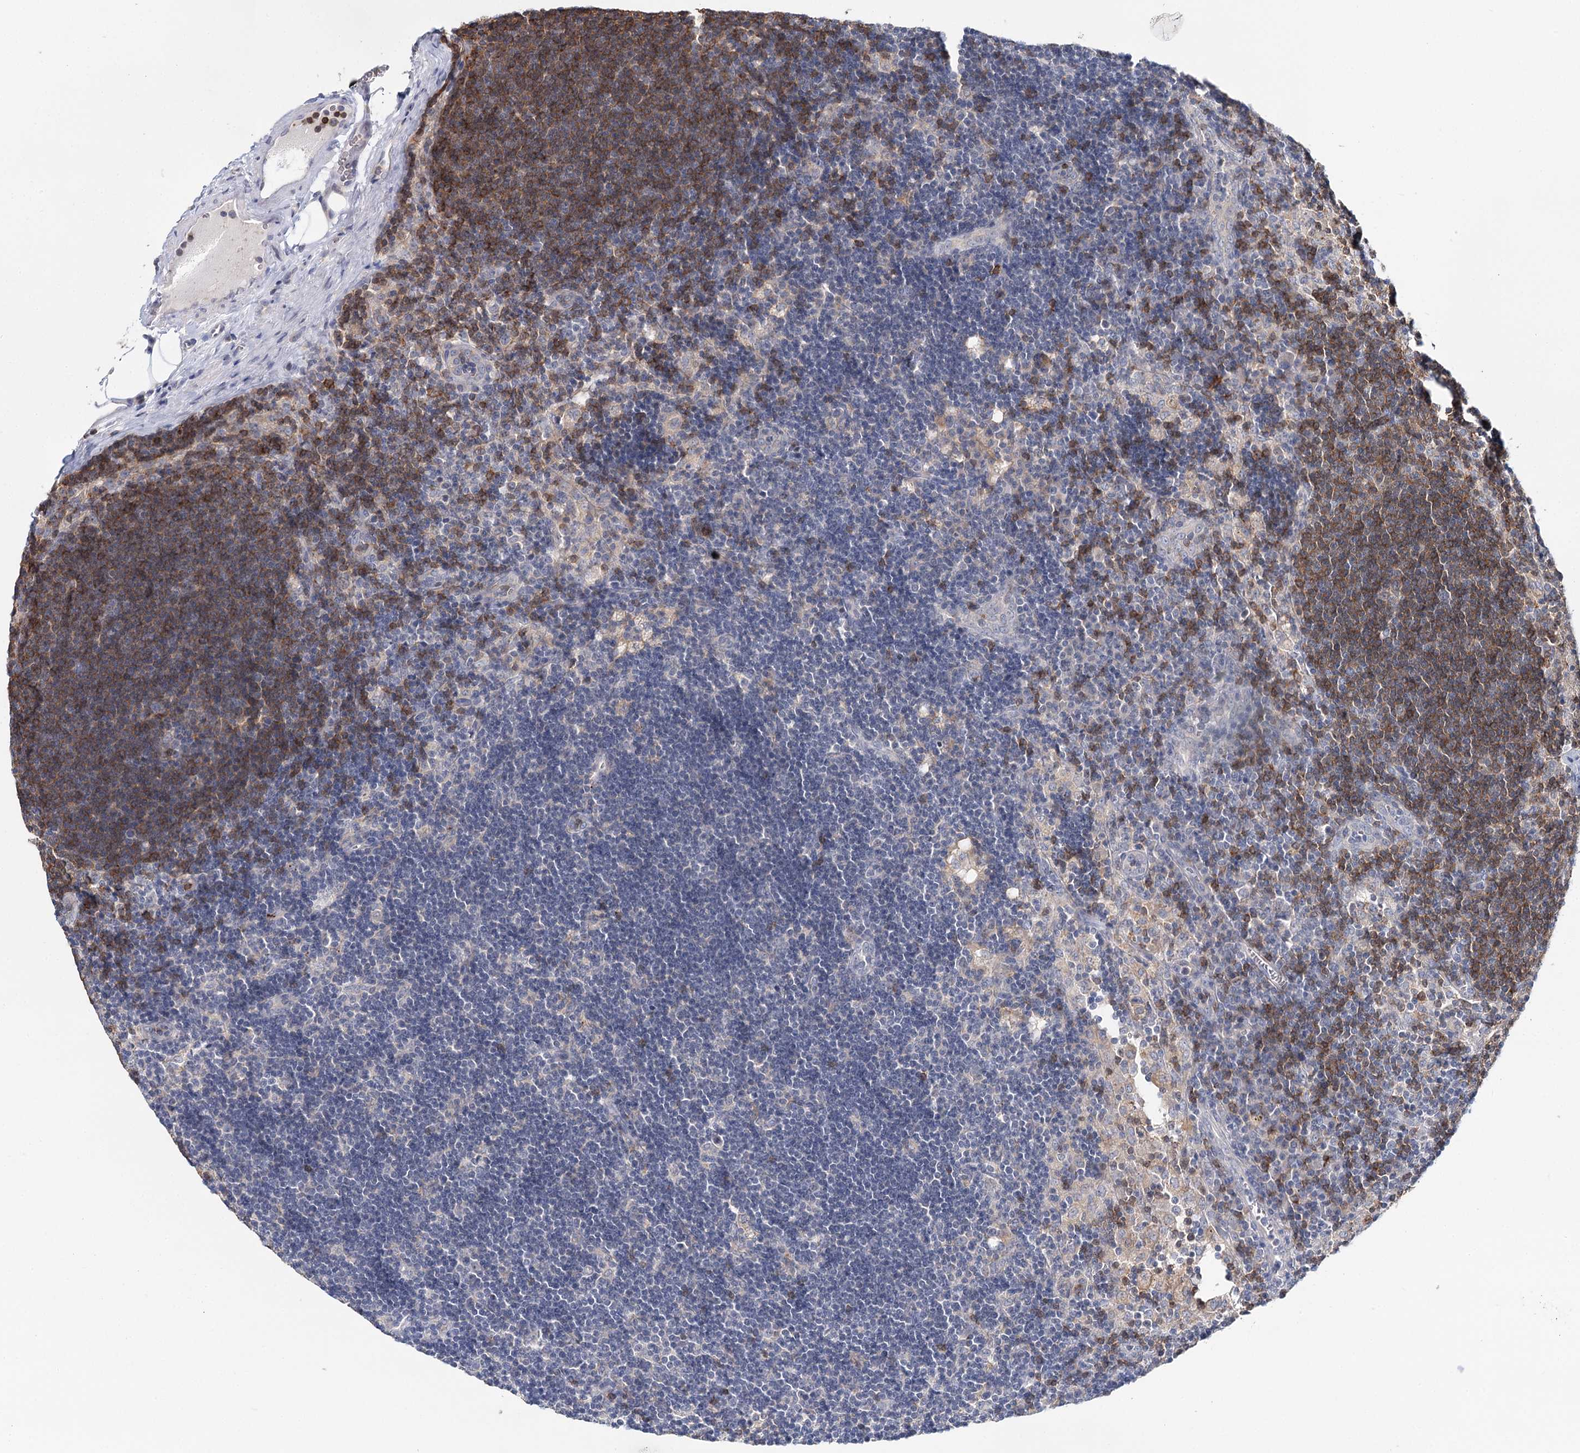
{"staining": {"intensity": "weak", "quantity": "25%-75%", "location": "cytoplasmic/membranous"}, "tissue": "lymph node", "cell_type": "Germinal center cells", "image_type": "normal", "snomed": [{"axis": "morphology", "description": "Normal tissue, NOS"}, {"axis": "topography", "description": "Lymph node"}], "caption": "A photomicrograph showing weak cytoplasmic/membranous staining in about 25%-75% of germinal center cells in unremarkable lymph node, as visualized by brown immunohistochemical staining.", "gene": "DAPK1", "patient": {"sex": "male", "age": 24}}